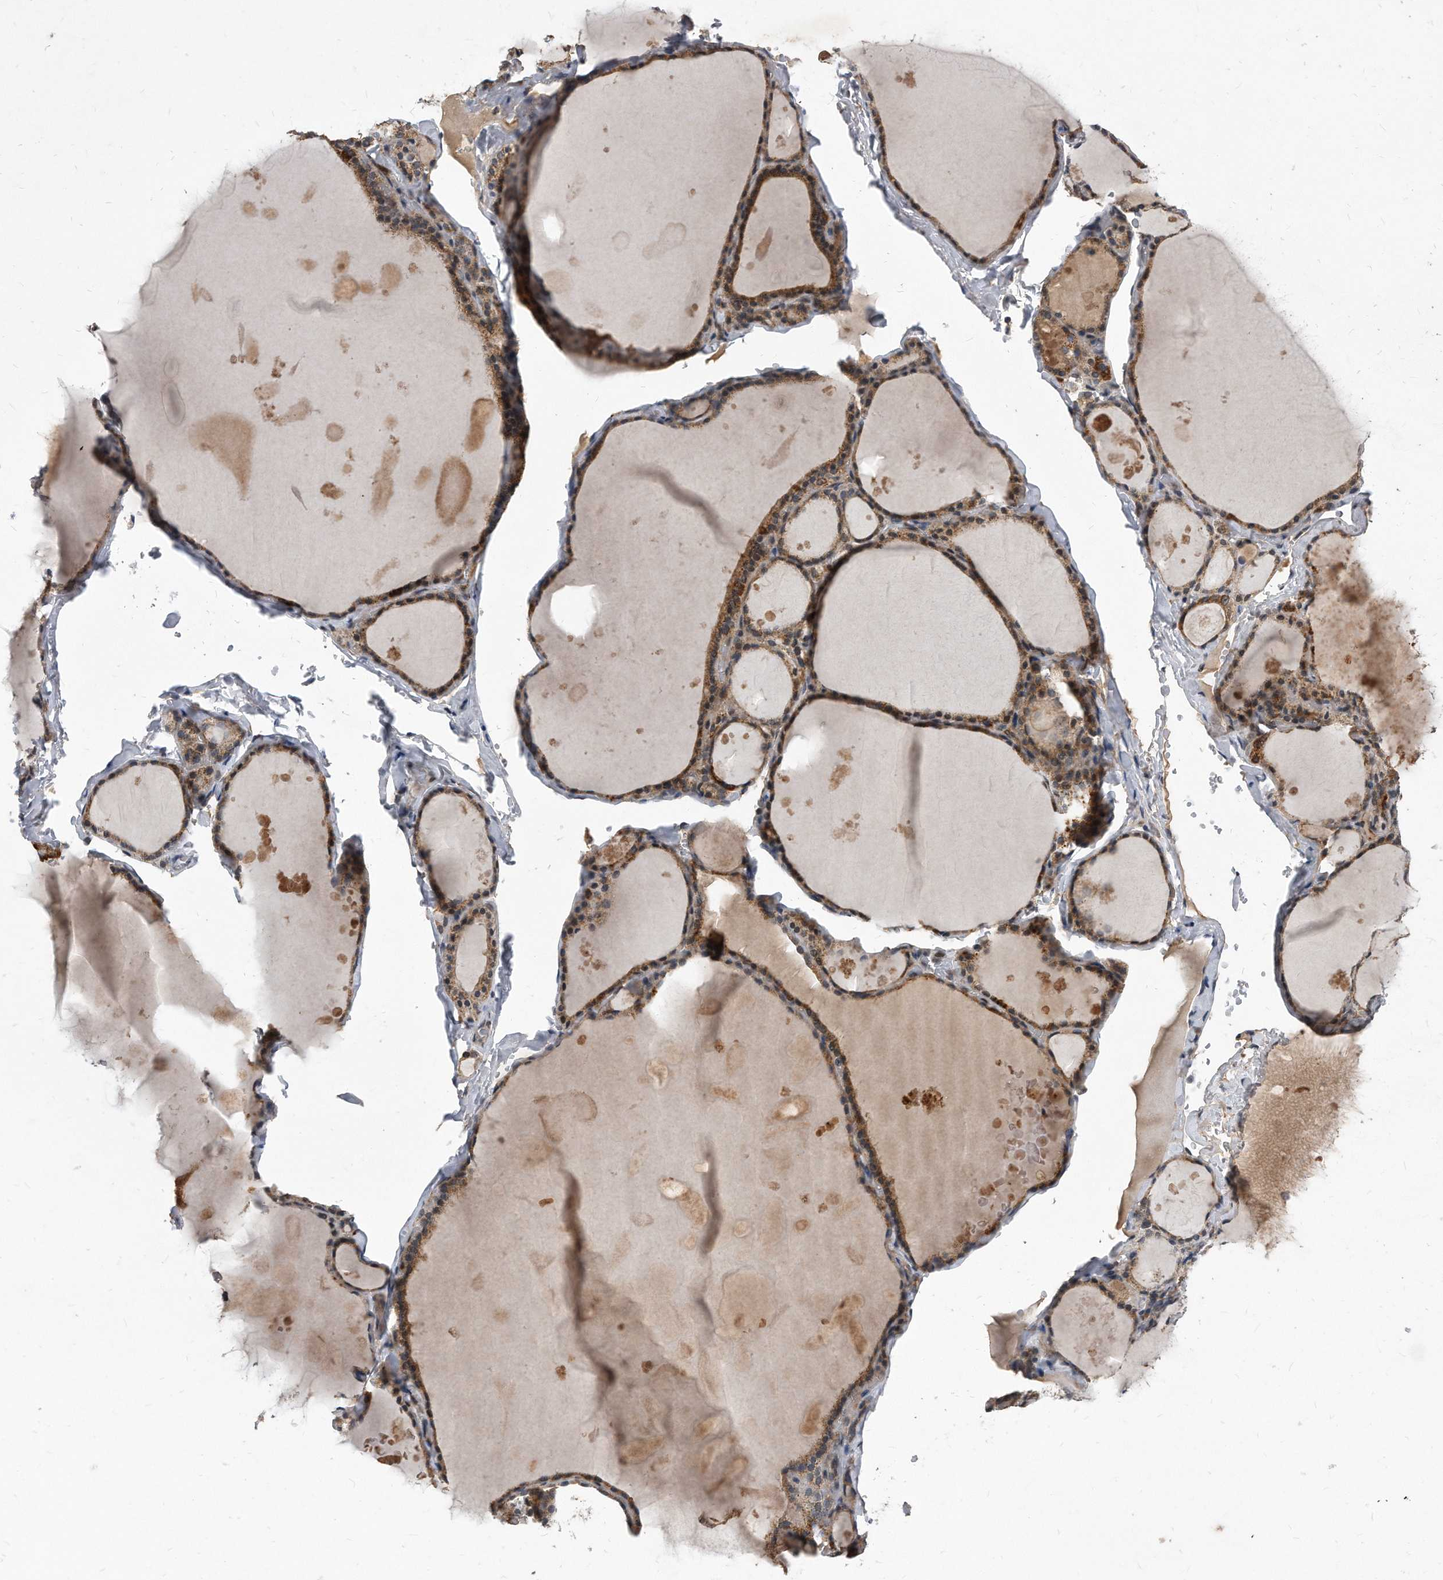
{"staining": {"intensity": "moderate", "quantity": ">75%", "location": "cytoplasmic/membranous"}, "tissue": "thyroid gland", "cell_type": "Glandular cells", "image_type": "normal", "snomed": [{"axis": "morphology", "description": "Normal tissue, NOS"}, {"axis": "topography", "description": "Thyroid gland"}], "caption": "Immunohistochemistry image of benign thyroid gland stained for a protein (brown), which reveals medium levels of moderate cytoplasmic/membranous positivity in approximately >75% of glandular cells.", "gene": "SOBP", "patient": {"sex": "male", "age": 56}}